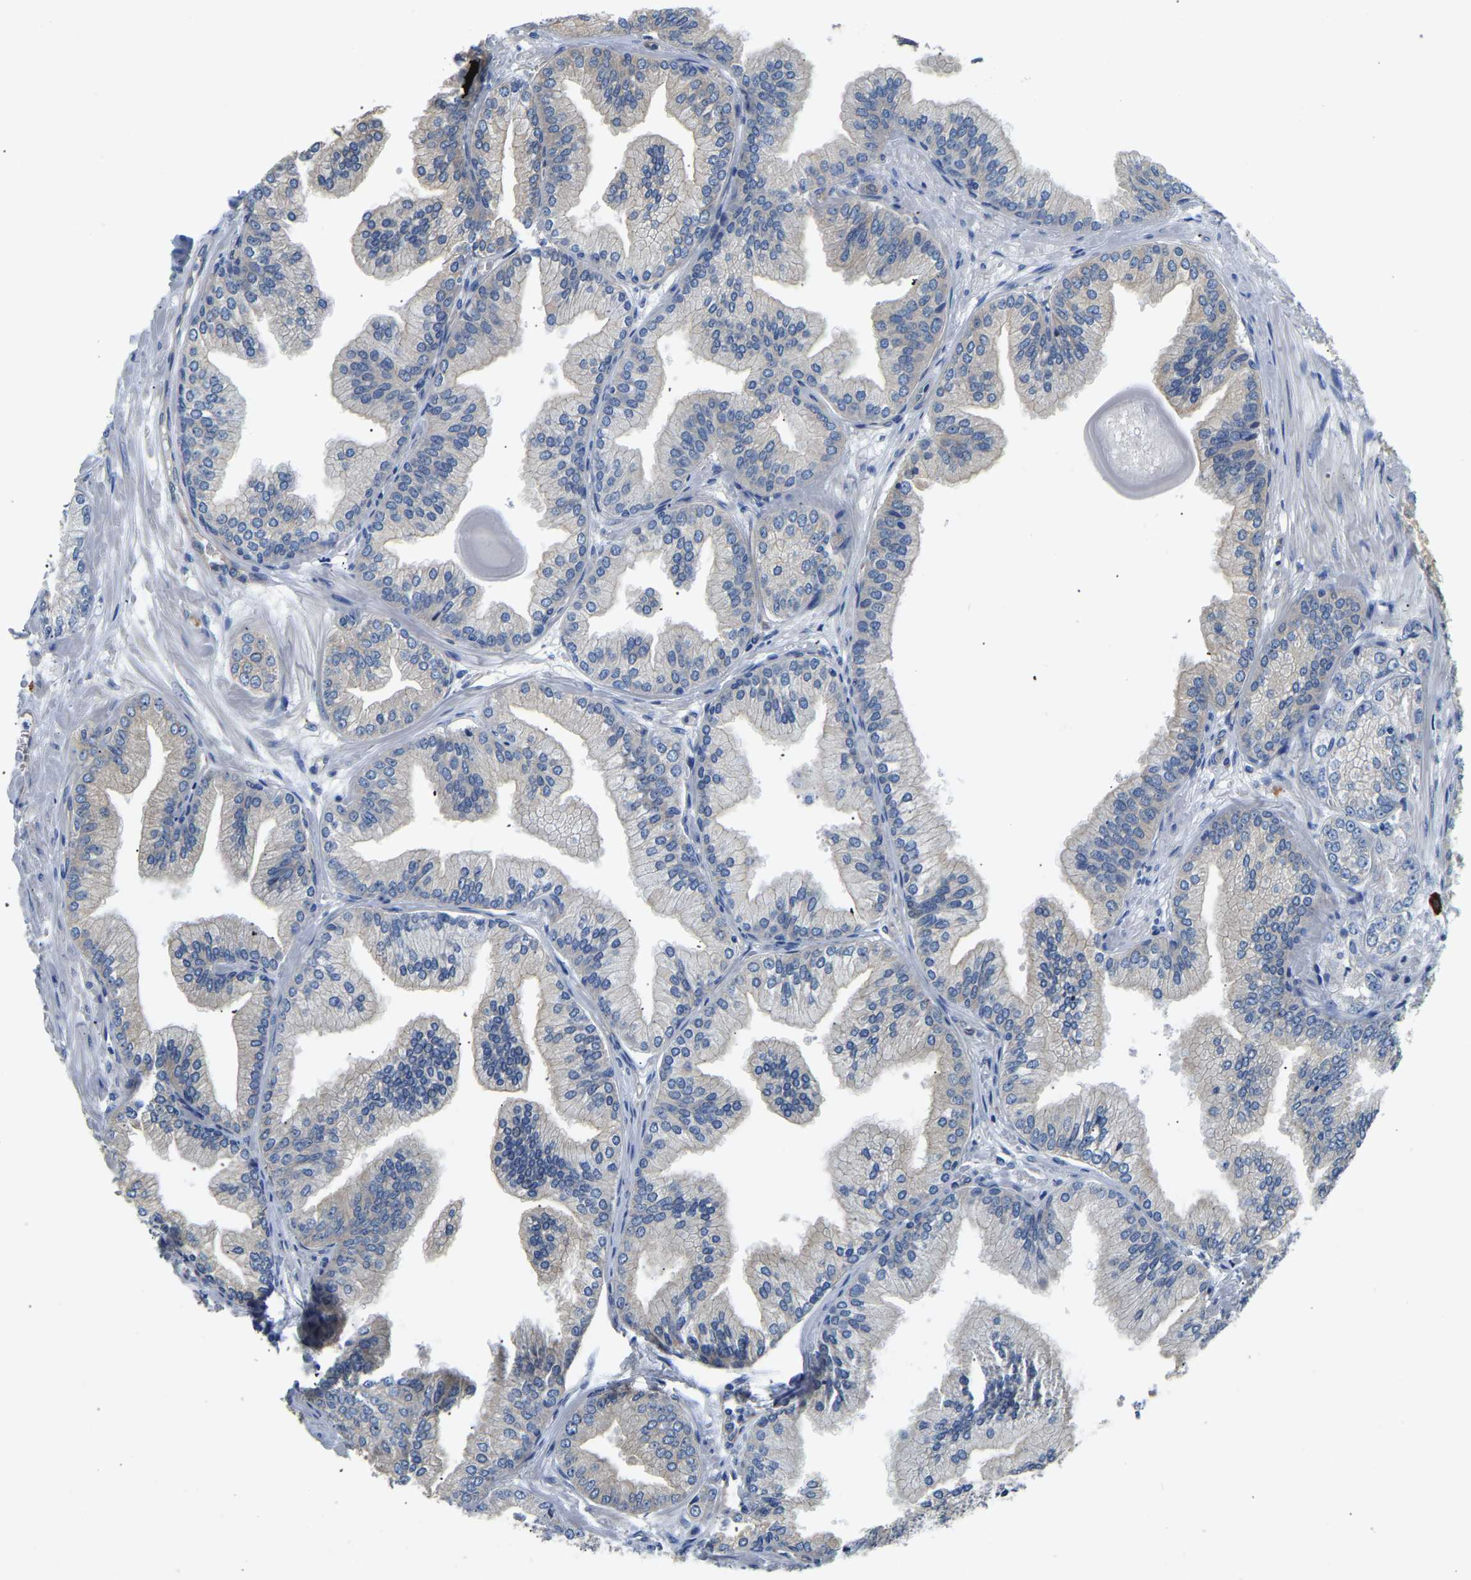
{"staining": {"intensity": "negative", "quantity": "none", "location": "none"}, "tissue": "prostate cancer", "cell_type": "Tumor cells", "image_type": "cancer", "snomed": [{"axis": "morphology", "description": "Adenocarcinoma, Low grade"}, {"axis": "topography", "description": "Prostate"}], "caption": "High magnification brightfield microscopy of prostate adenocarcinoma (low-grade) stained with DAB (brown) and counterstained with hematoxylin (blue): tumor cells show no significant staining.", "gene": "CSDE1", "patient": {"sex": "male", "age": 52}}